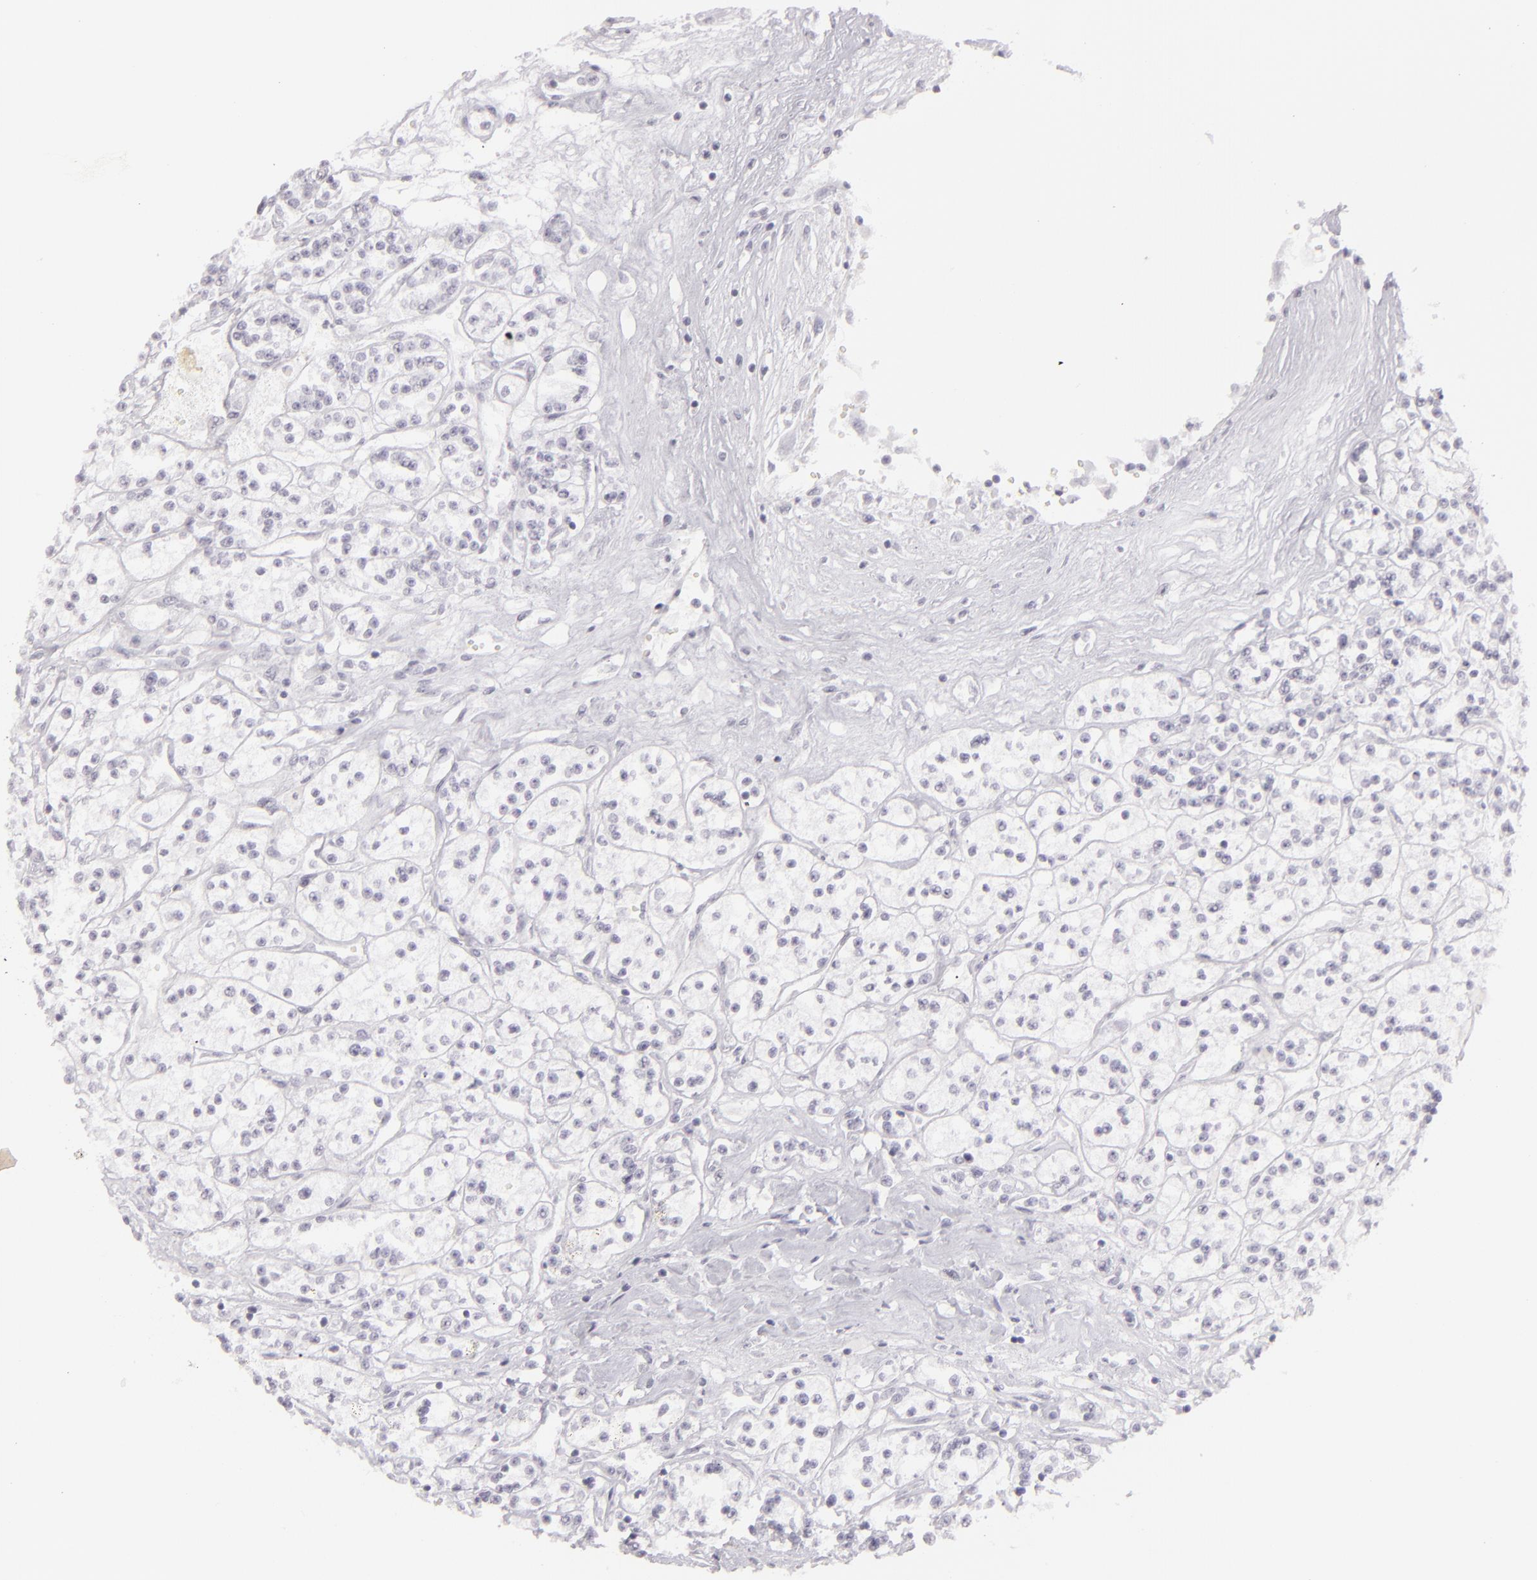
{"staining": {"intensity": "negative", "quantity": "none", "location": "none"}, "tissue": "renal cancer", "cell_type": "Tumor cells", "image_type": "cancer", "snomed": [{"axis": "morphology", "description": "Adenocarcinoma, NOS"}, {"axis": "topography", "description": "Kidney"}], "caption": "Tumor cells are negative for protein expression in human renal cancer.", "gene": "FLG", "patient": {"sex": "female", "age": 76}}